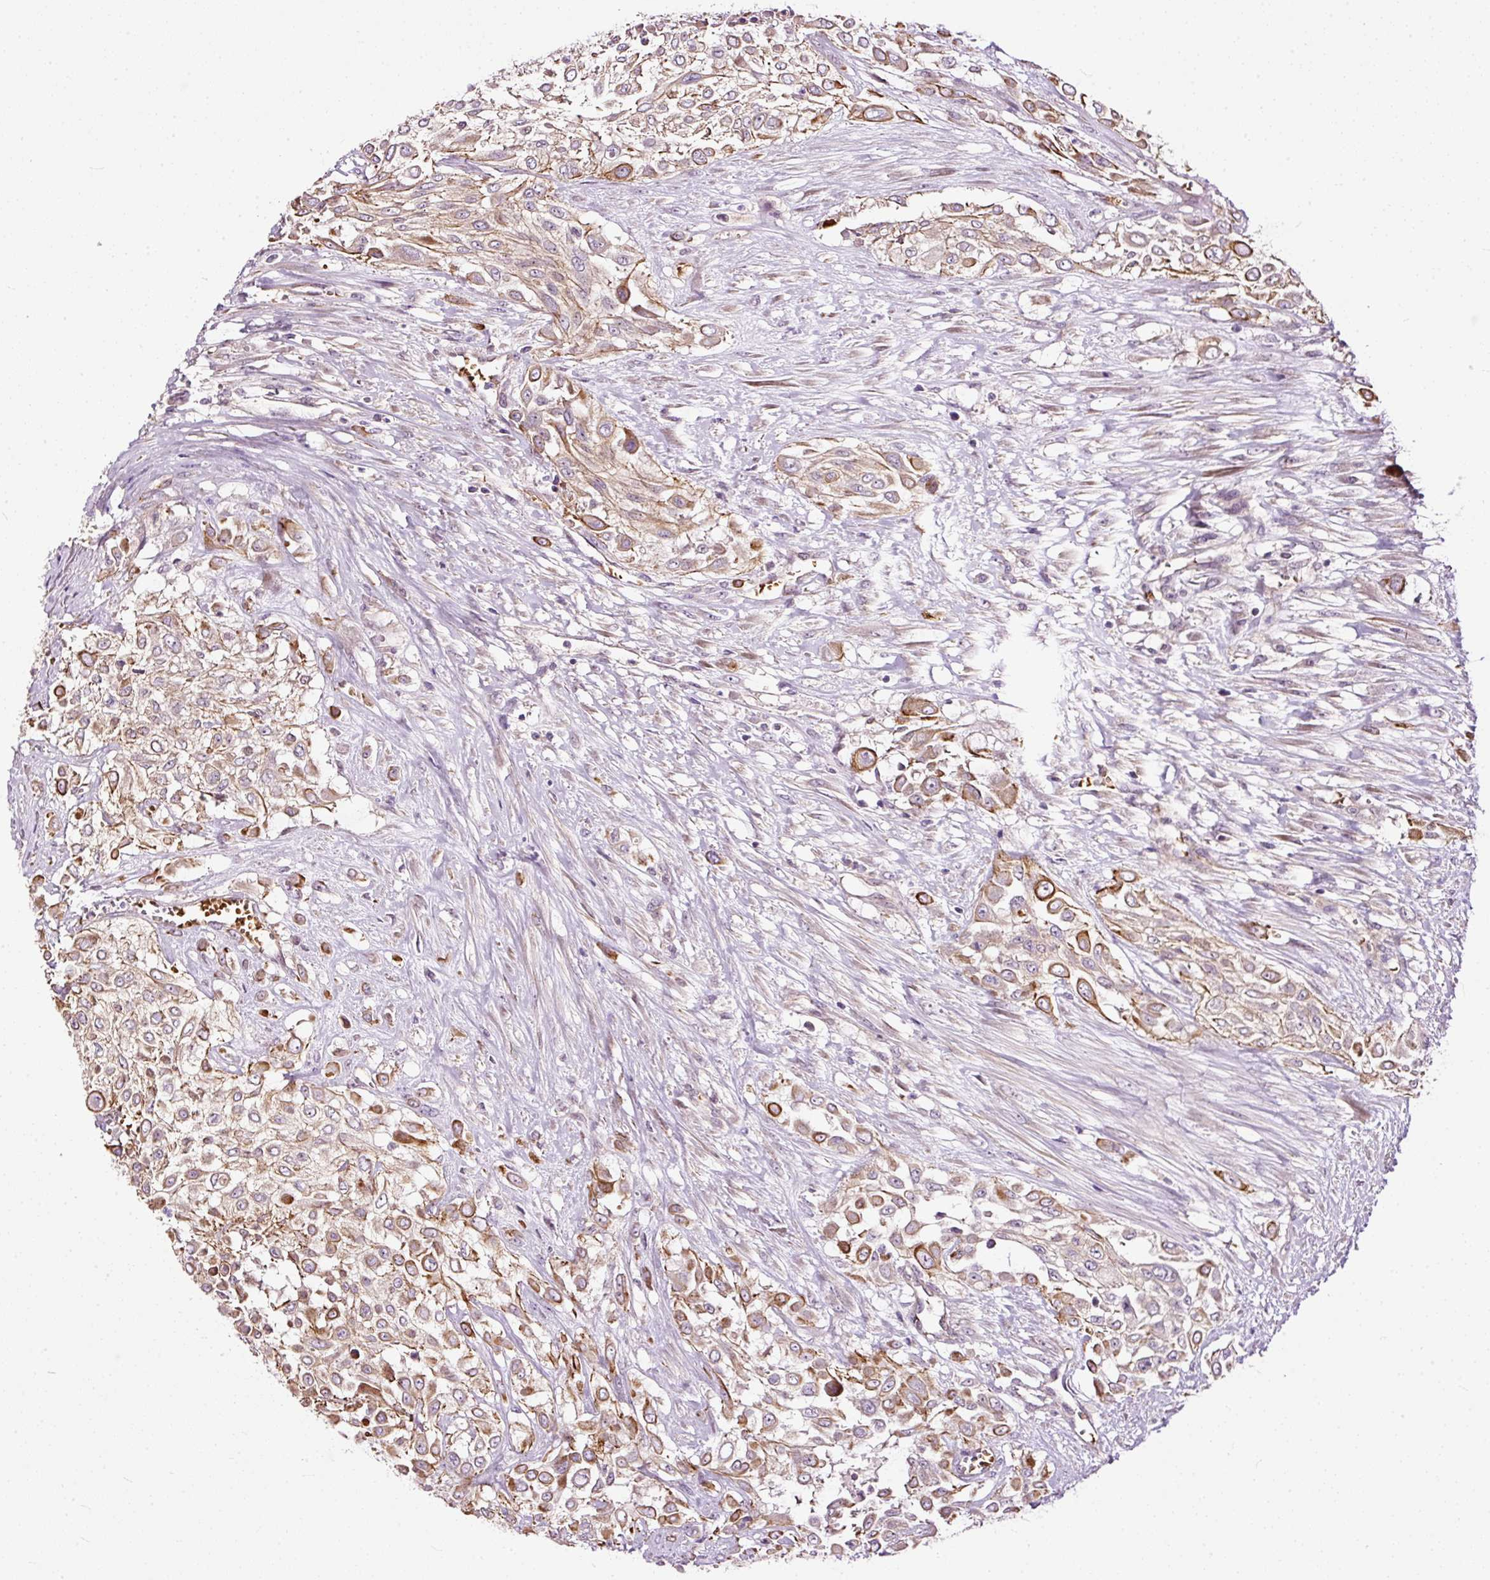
{"staining": {"intensity": "moderate", "quantity": ">75%", "location": "cytoplasmic/membranous"}, "tissue": "urothelial cancer", "cell_type": "Tumor cells", "image_type": "cancer", "snomed": [{"axis": "morphology", "description": "Urothelial carcinoma, High grade"}, {"axis": "topography", "description": "Urinary bladder"}], "caption": "The micrograph shows immunohistochemical staining of urothelial cancer. There is moderate cytoplasmic/membranous staining is identified in approximately >75% of tumor cells.", "gene": "USHBP1", "patient": {"sex": "male", "age": 57}}